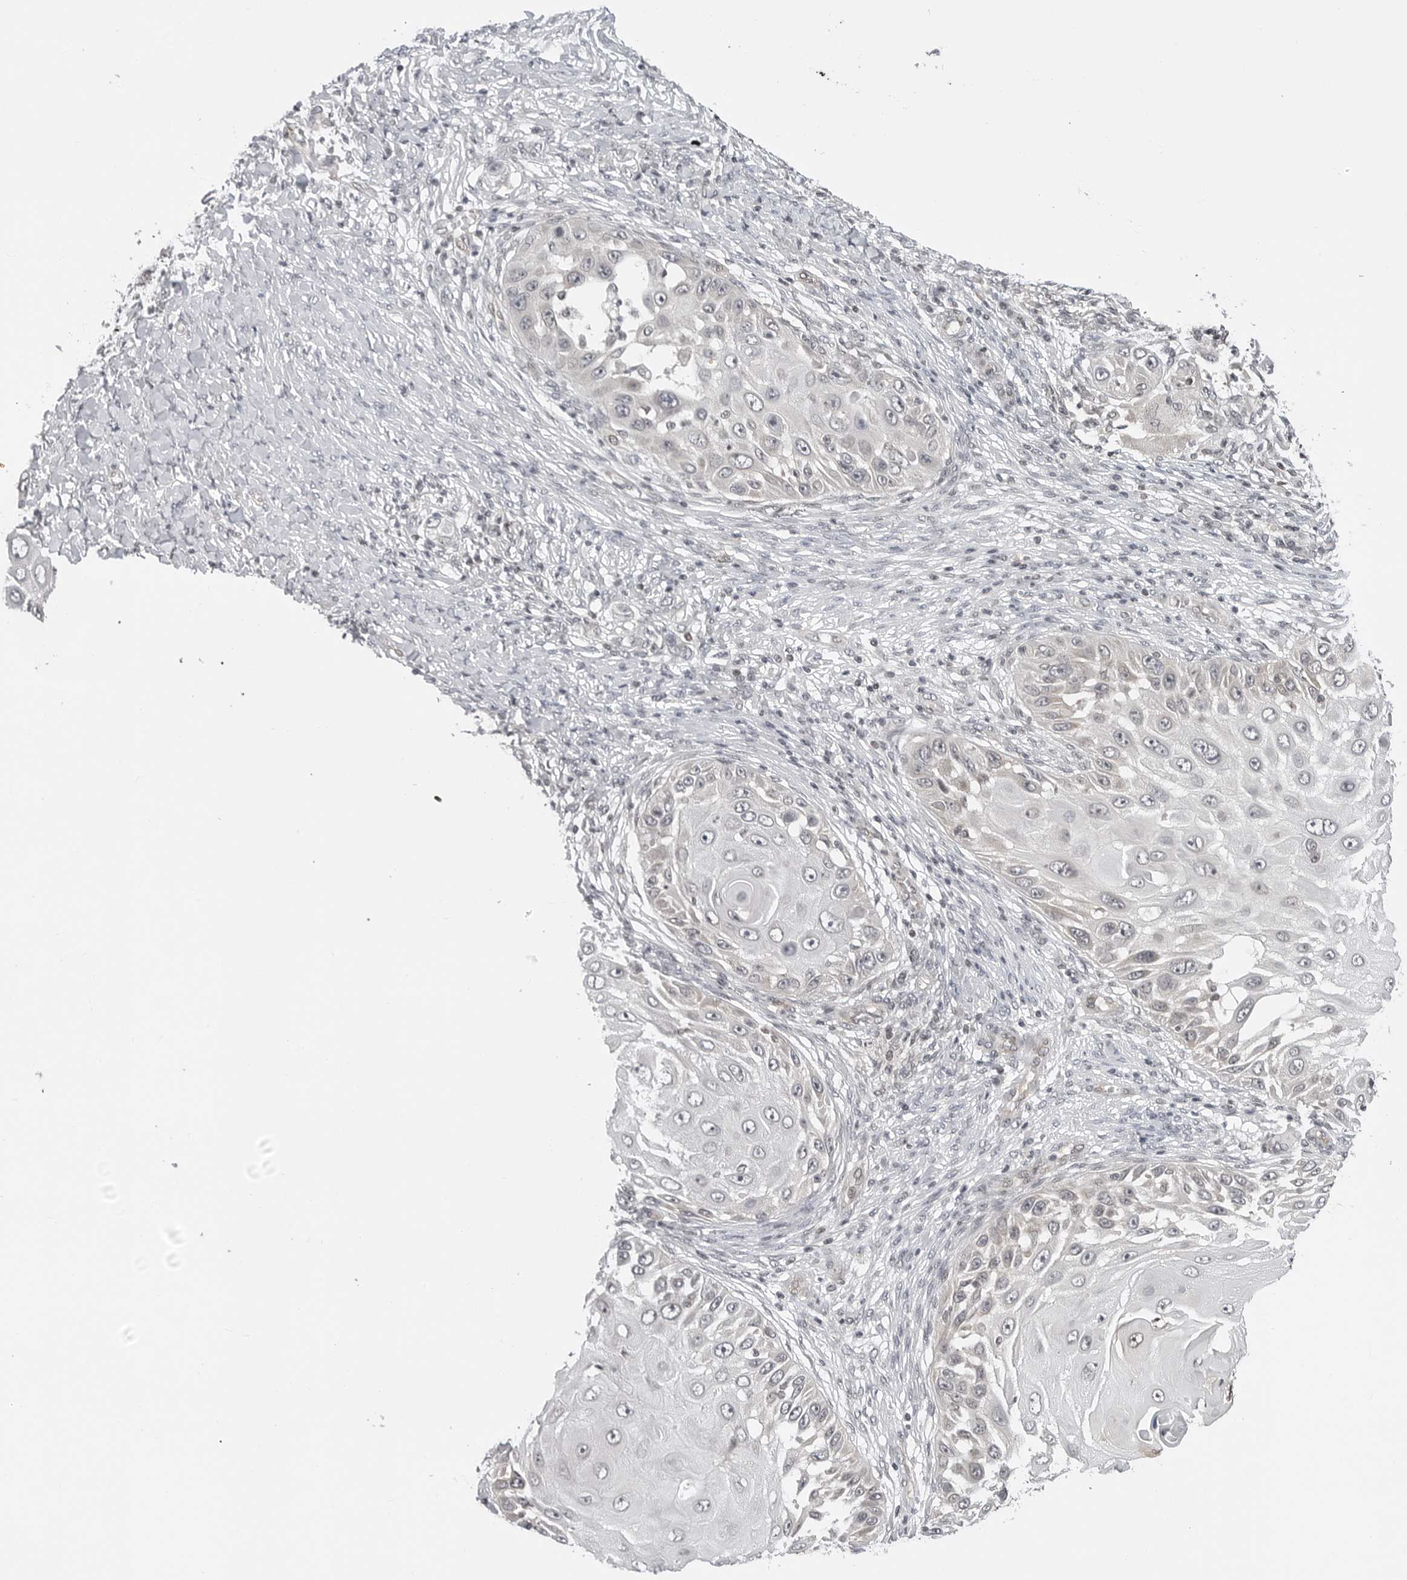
{"staining": {"intensity": "negative", "quantity": "none", "location": "none"}, "tissue": "skin cancer", "cell_type": "Tumor cells", "image_type": "cancer", "snomed": [{"axis": "morphology", "description": "Squamous cell carcinoma, NOS"}, {"axis": "topography", "description": "Skin"}], "caption": "Squamous cell carcinoma (skin) stained for a protein using immunohistochemistry reveals no staining tumor cells.", "gene": "C8orf33", "patient": {"sex": "female", "age": 44}}